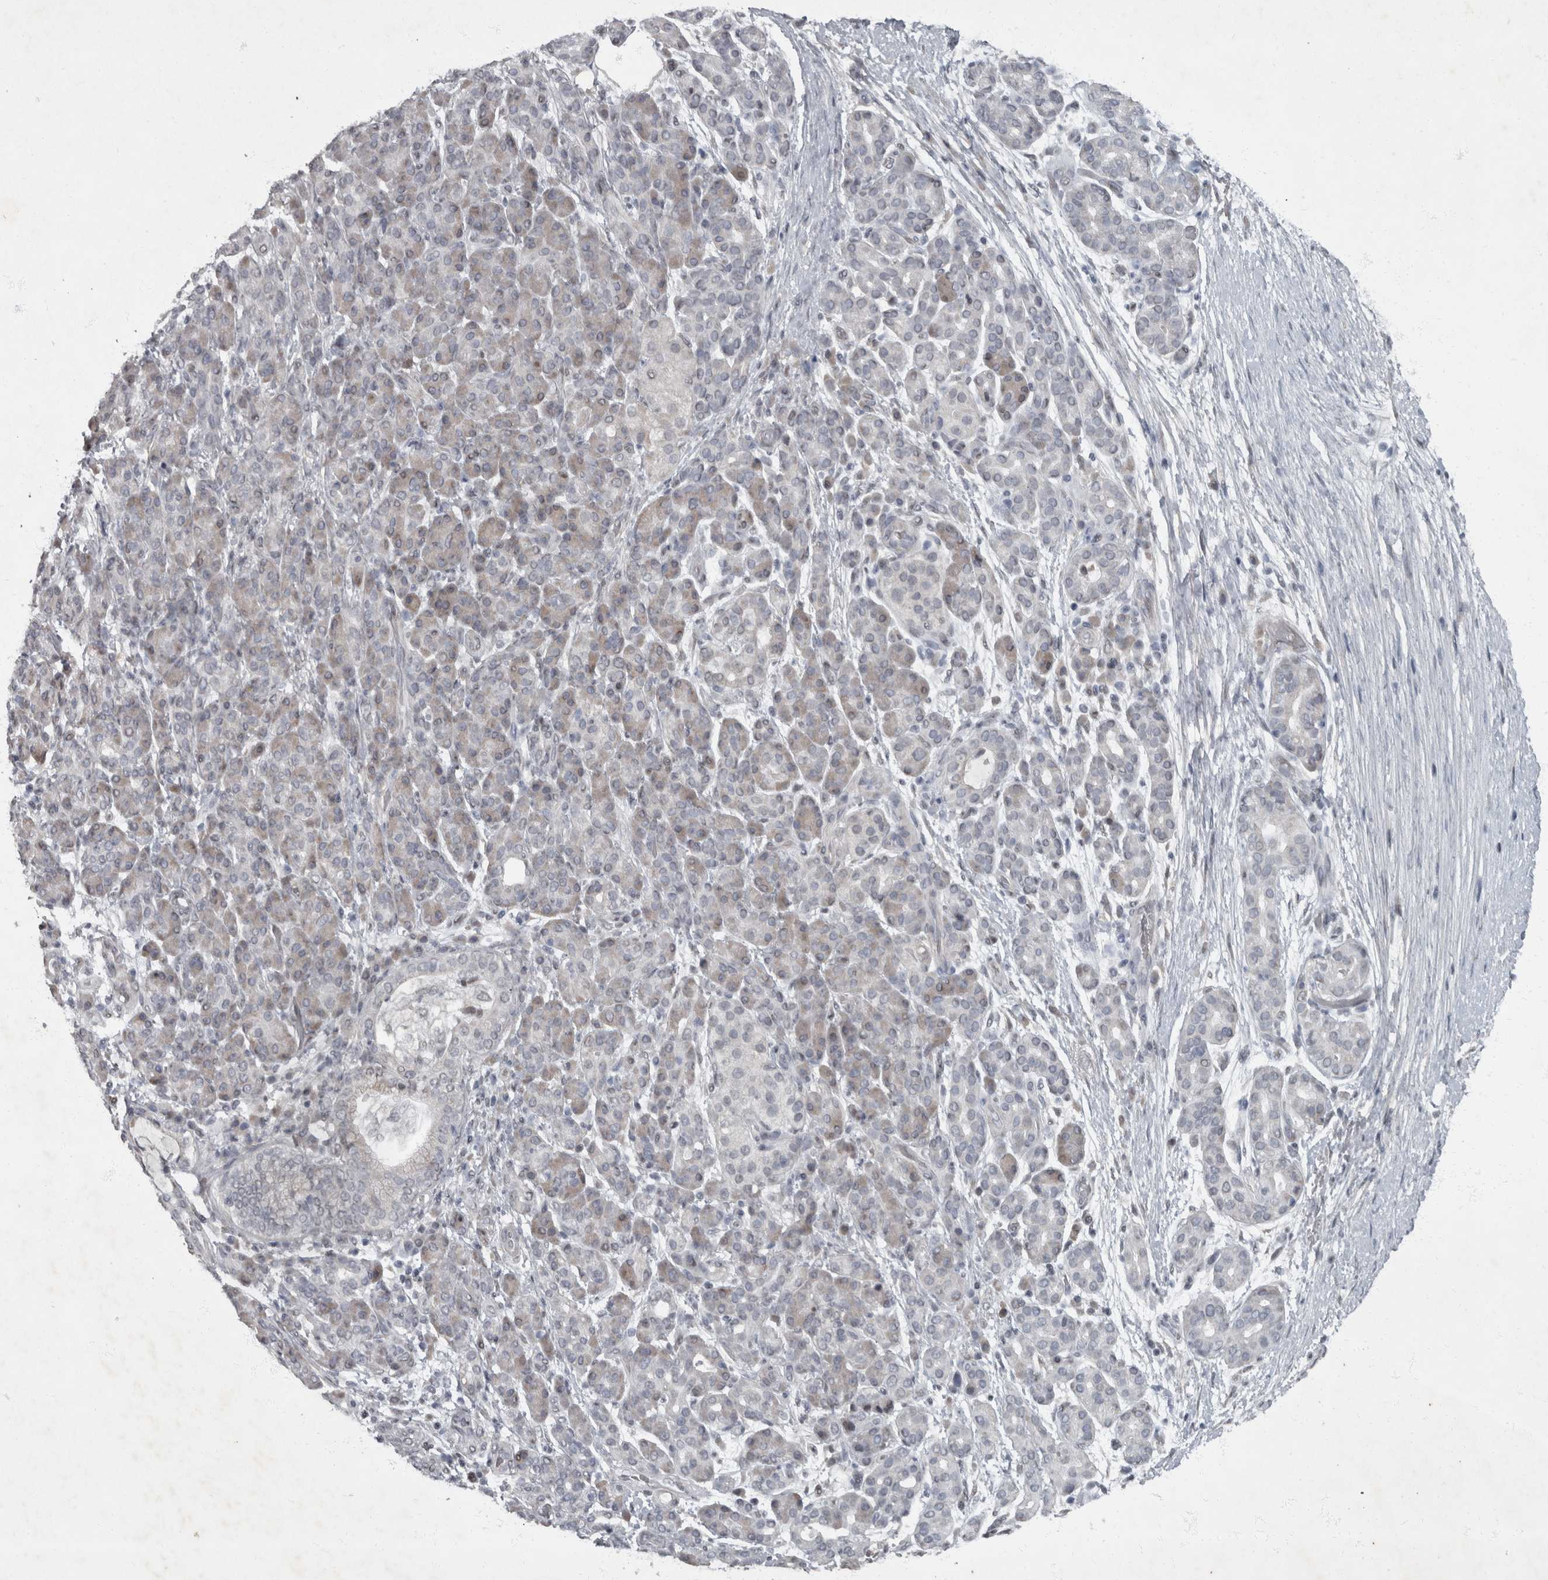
{"staining": {"intensity": "weak", "quantity": "<25%", "location": "cytoplasmic/membranous"}, "tissue": "pancreatic cancer", "cell_type": "Tumor cells", "image_type": "cancer", "snomed": [{"axis": "morphology", "description": "Adenocarcinoma, NOS"}, {"axis": "topography", "description": "Pancreas"}], "caption": "High power microscopy histopathology image of an IHC micrograph of pancreatic cancer (adenocarcinoma), revealing no significant staining in tumor cells.", "gene": "WDR33", "patient": {"sex": "male", "age": 72}}